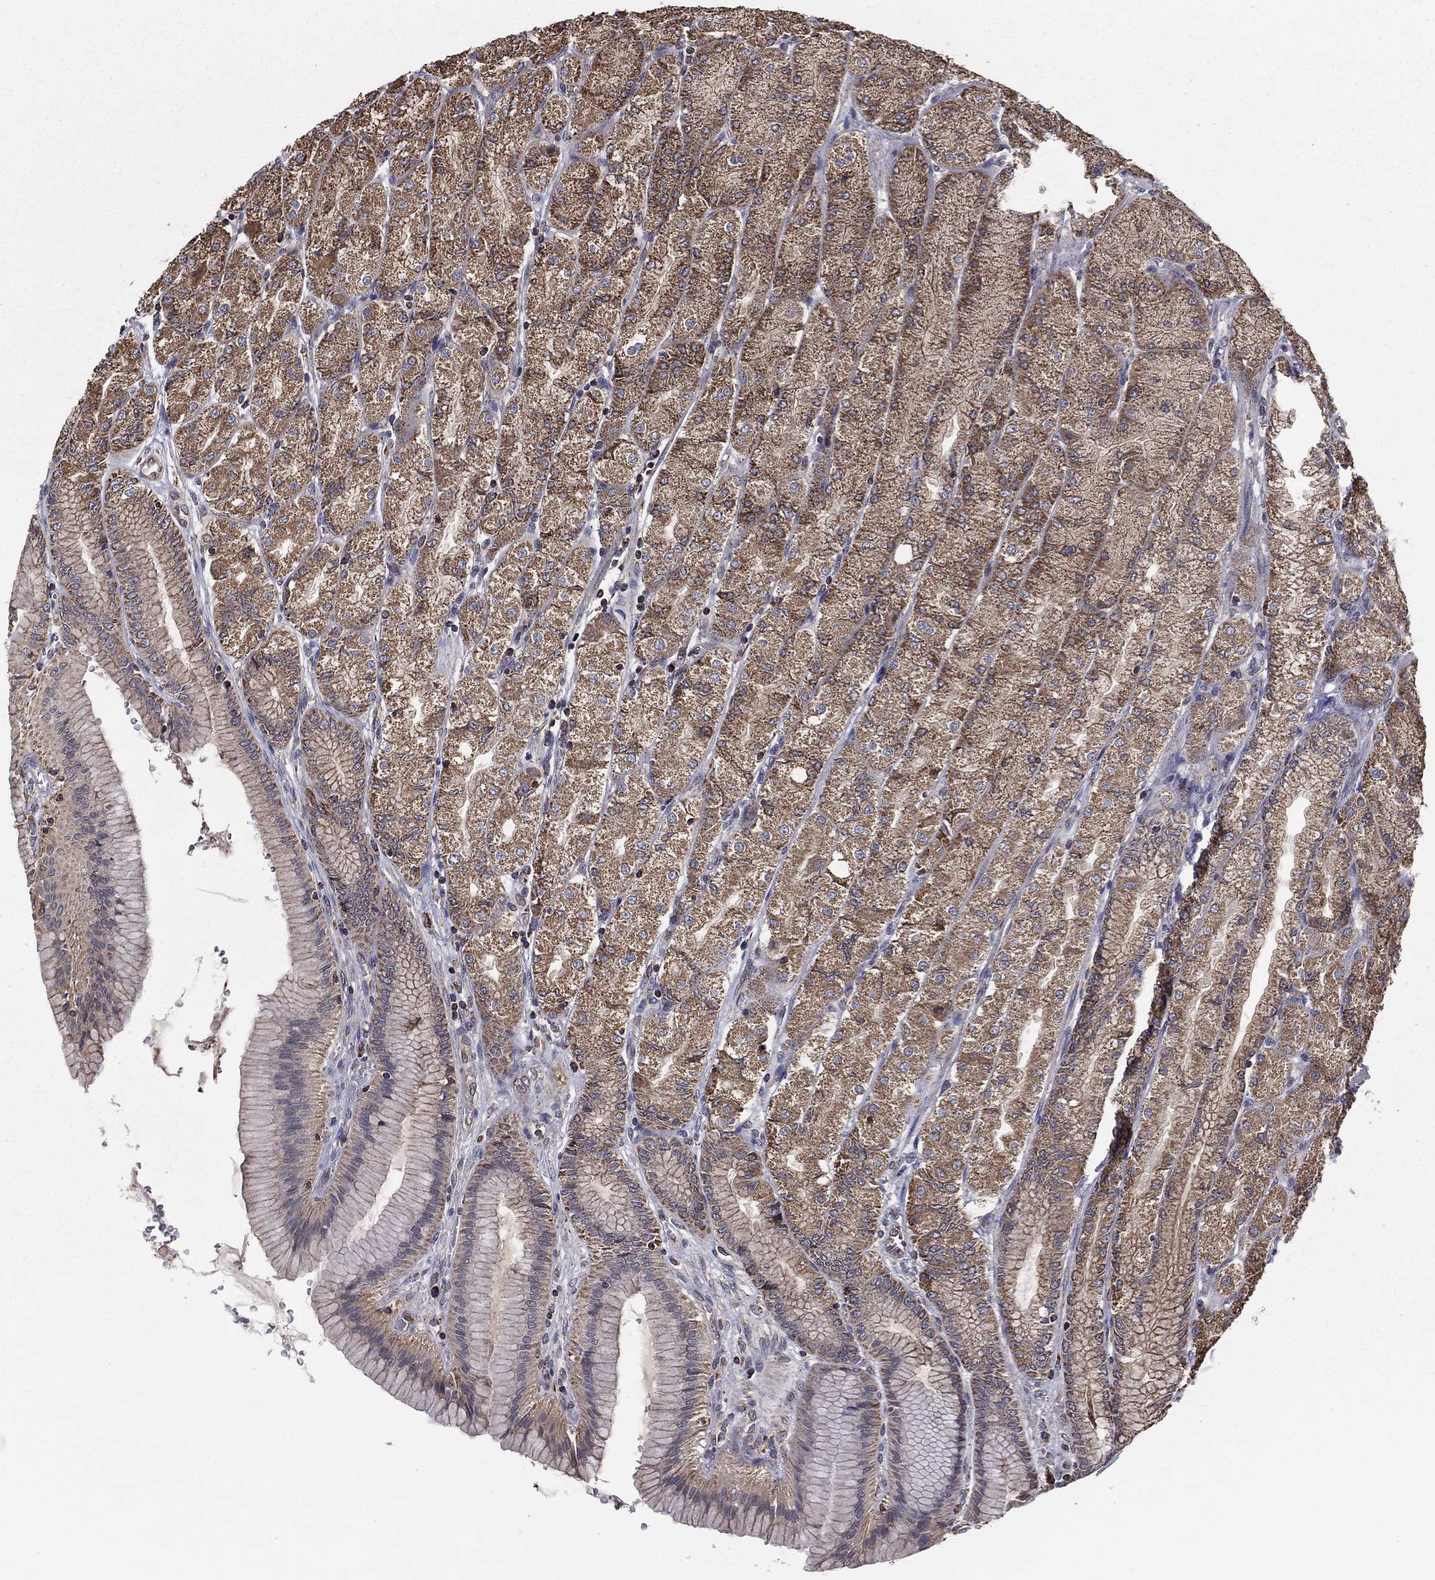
{"staining": {"intensity": "moderate", "quantity": ">75%", "location": "cytoplasmic/membranous"}, "tissue": "stomach", "cell_type": "Glandular cells", "image_type": "normal", "snomed": [{"axis": "morphology", "description": "Normal tissue, NOS"}, {"axis": "morphology", "description": "Adenocarcinoma, NOS"}, {"axis": "morphology", "description": "Adenocarcinoma, High grade"}, {"axis": "topography", "description": "Stomach, upper"}, {"axis": "topography", "description": "Stomach"}], "caption": "Stomach stained with a protein marker reveals moderate staining in glandular cells.", "gene": "ENSG00000288684", "patient": {"sex": "female", "age": 65}}